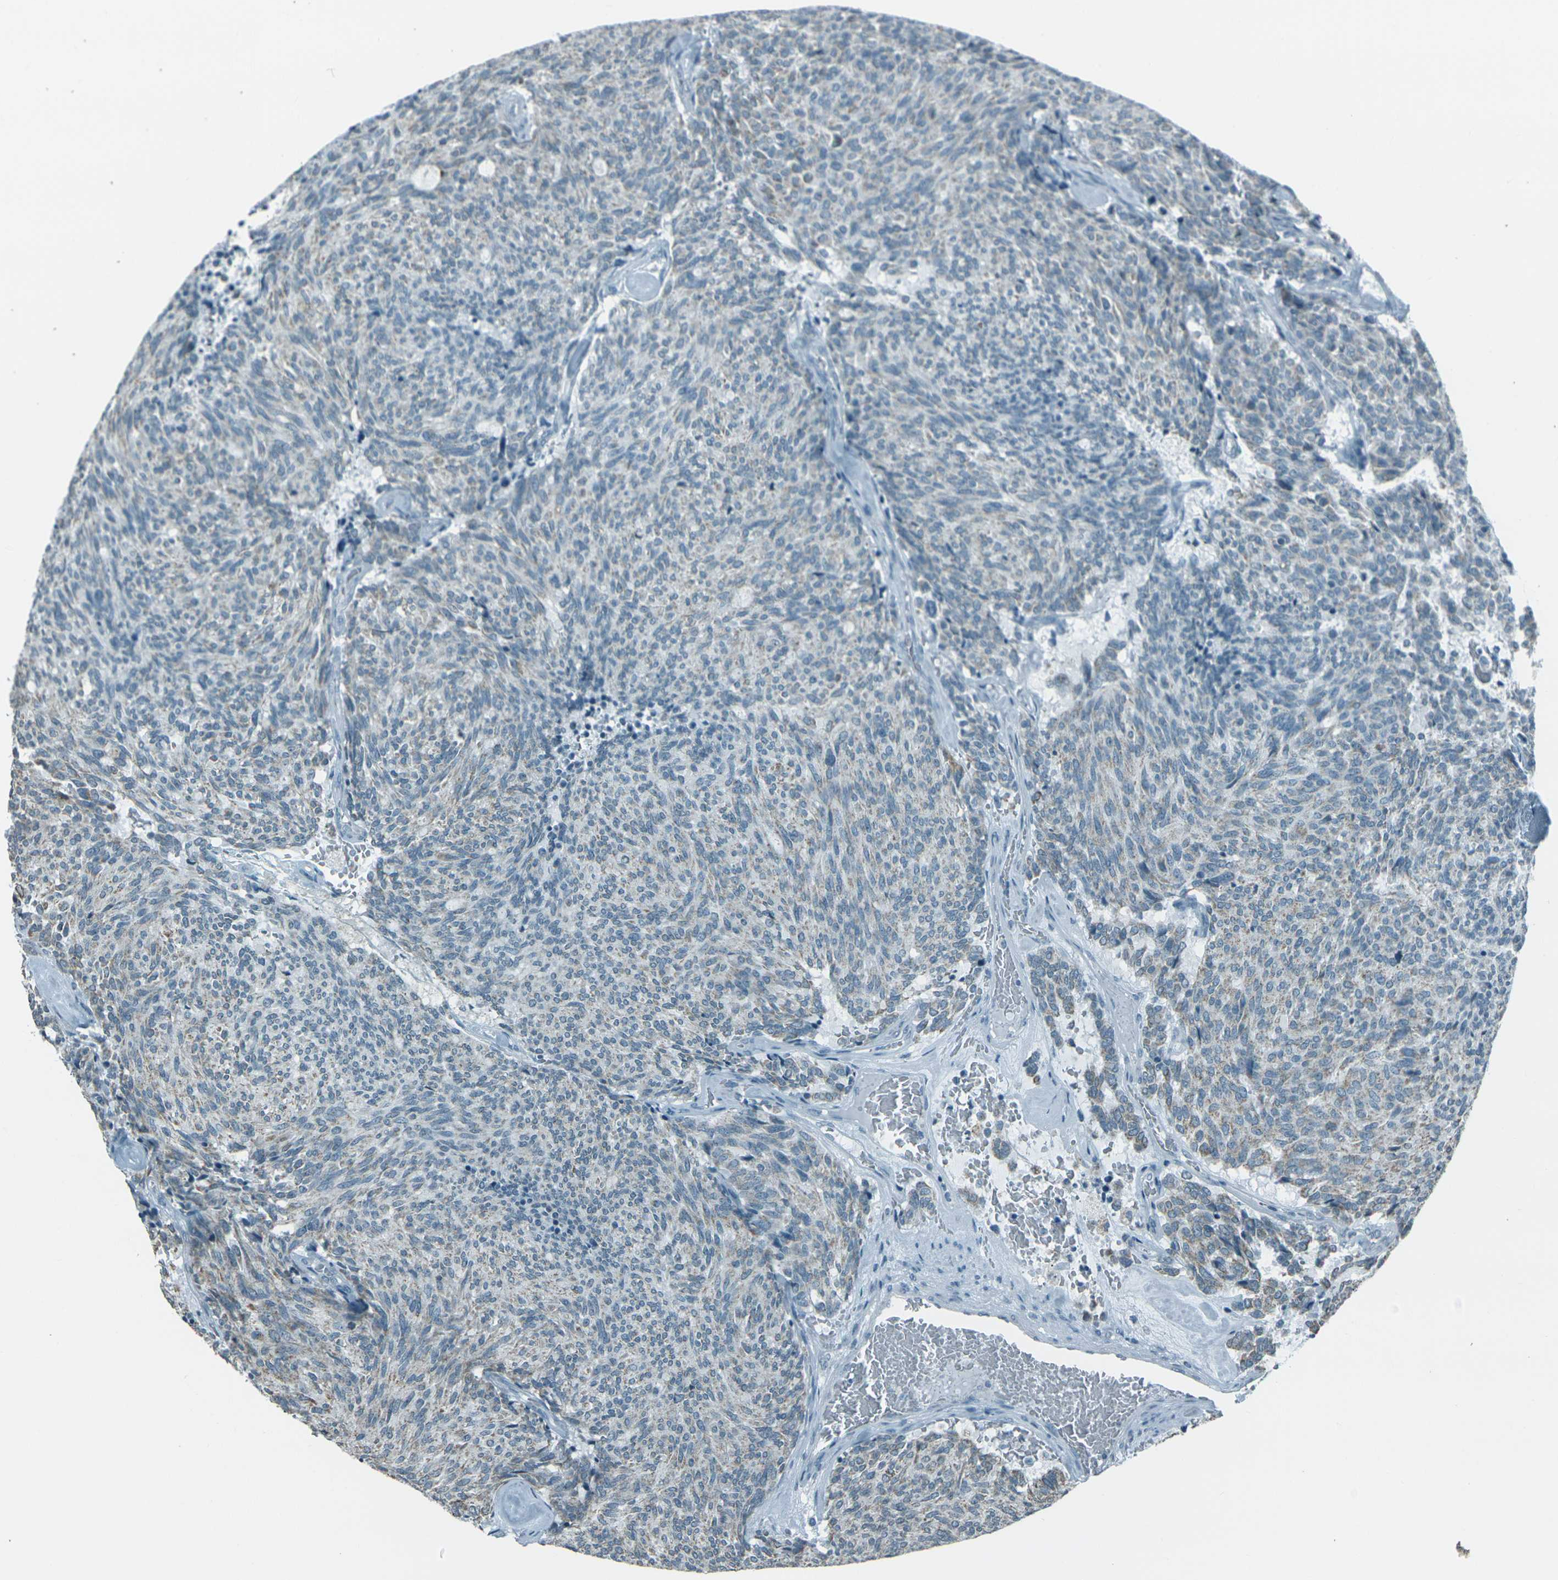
{"staining": {"intensity": "weak", "quantity": ">75%", "location": "cytoplasmic/membranous,nuclear"}, "tissue": "carcinoid", "cell_type": "Tumor cells", "image_type": "cancer", "snomed": [{"axis": "morphology", "description": "Carcinoid, malignant, NOS"}, {"axis": "topography", "description": "Pancreas"}], "caption": "Malignant carcinoid stained for a protein demonstrates weak cytoplasmic/membranous and nuclear positivity in tumor cells.", "gene": "H2BC1", "patient": {"sex": "female", "age": 54}}